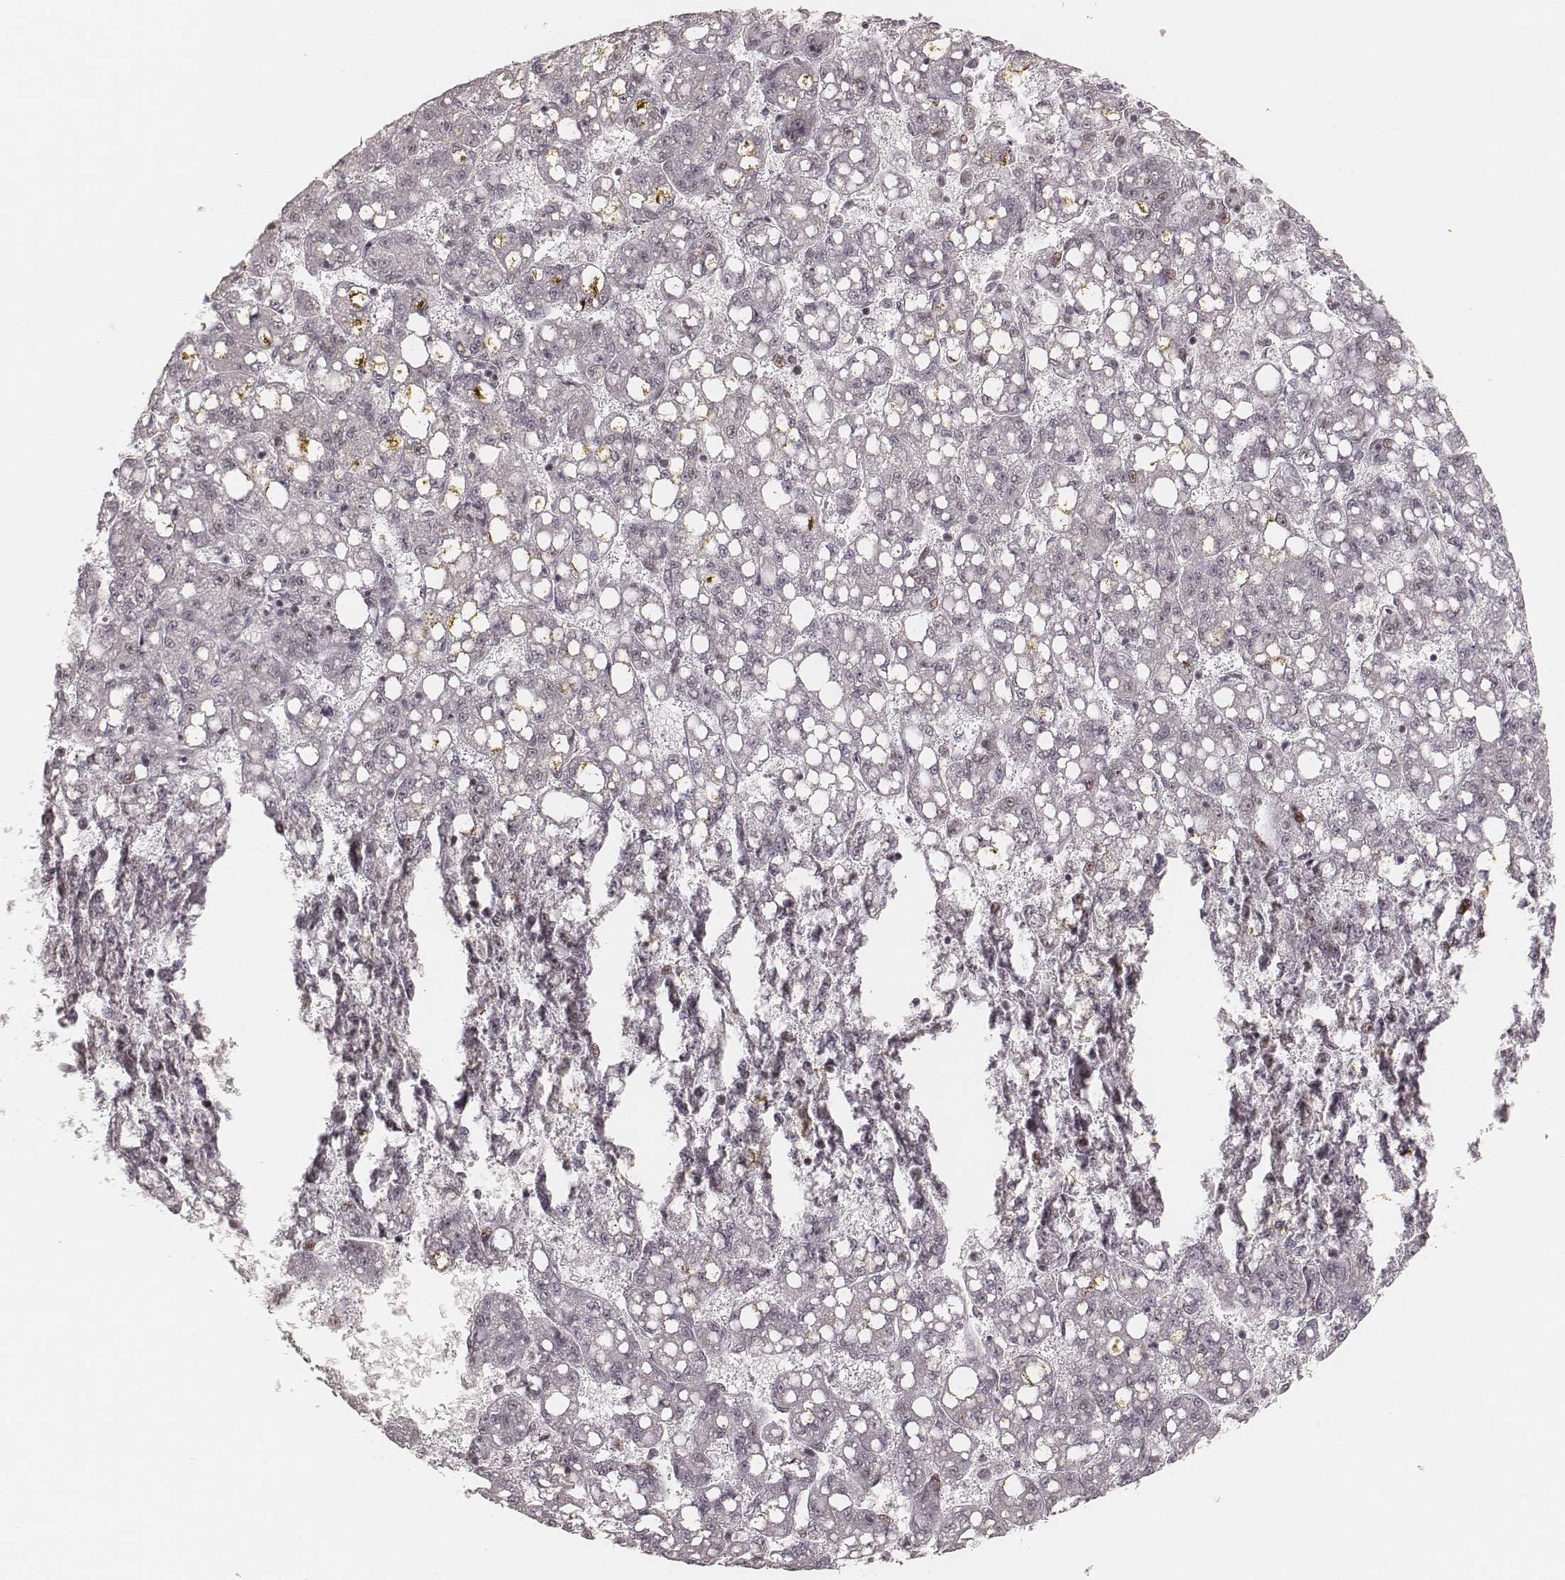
{"staining": {"intensity": "negative", "quantity": "none", "location": "none"}, "tissue": "liver cancer", "cell_type": "Tumor cells", "image_type": "cancer", "snomed": [{"axis": "morphology", "description": "Carcinoma, Hepatocellular, NOS"}, {"axis": "topography", "description": "Liver"}], "caption": "The immunohistochemistry (IHC) histopathology image has no significant expression in tumor cells of liver cancer (hepatocellular carcinoma) tissue.", "gene": "HNRNPC", "patient": {"sex": "female", "age": 65}}